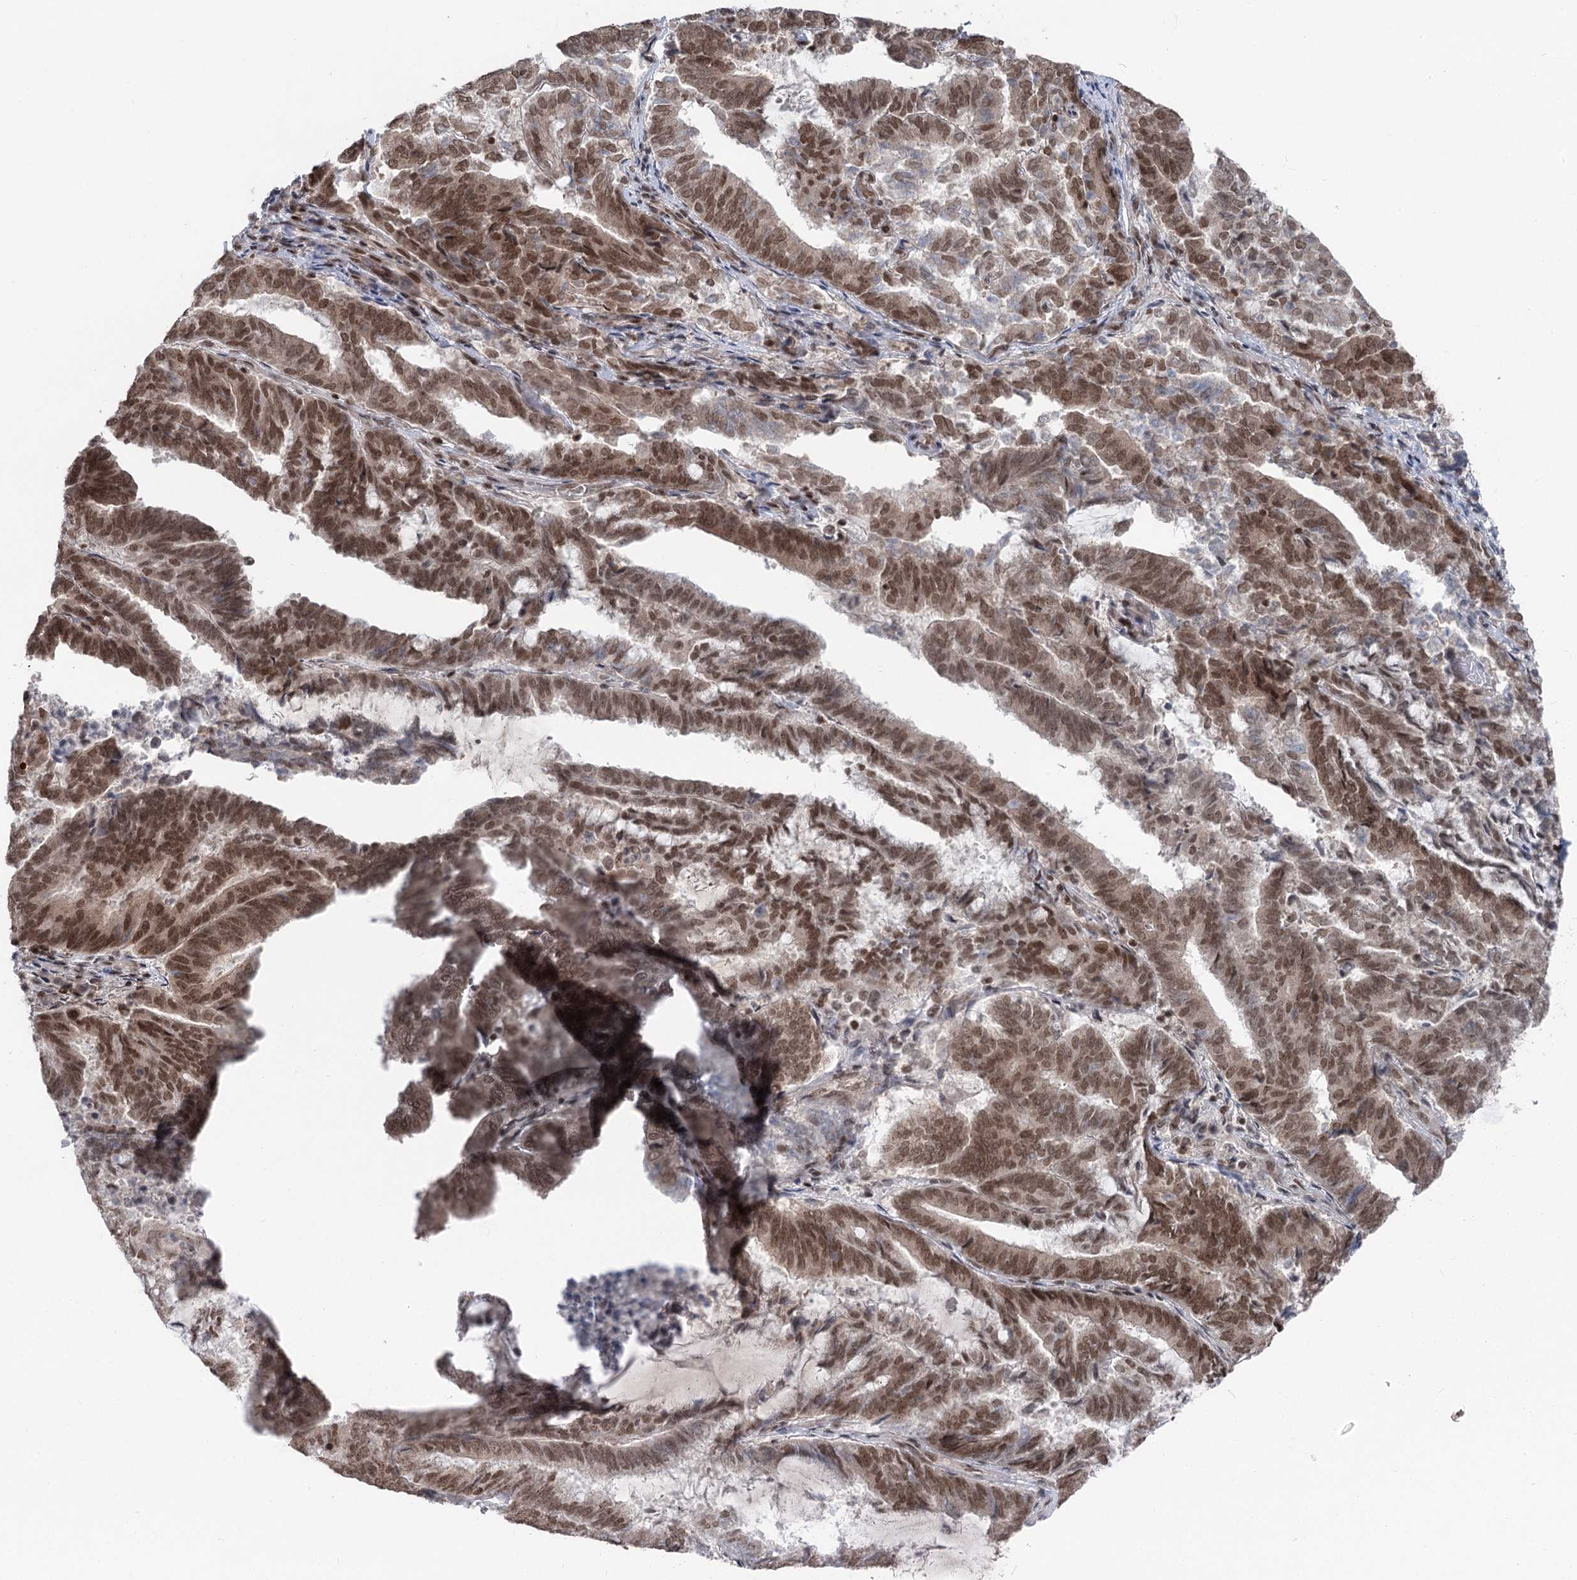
{"staining": {"intensity": "strong", "quantity": ">75%", "location": "nuclear"}, "tissue": "endometrial cancer", "cell_type": "Tumor cells", "image_type": "cancer", "snomed": [{"axis": "morphology", "description": "Adenocarcinoma, NOS"}, {"axis": "topography", "description": "Endometrium"}], "caption": "Immunohistochemical staining of adenocarcinoma (endometrial) exhibits high levels of strong nuclear protein positivity in approximately >75% of tumor cells. (DAB (3,3'-diaminobenzidine) IHC with brightfield microscopy, high magnification).", "gene": "CGGBP1", "patient": {"sex": "female", "age": 80}}